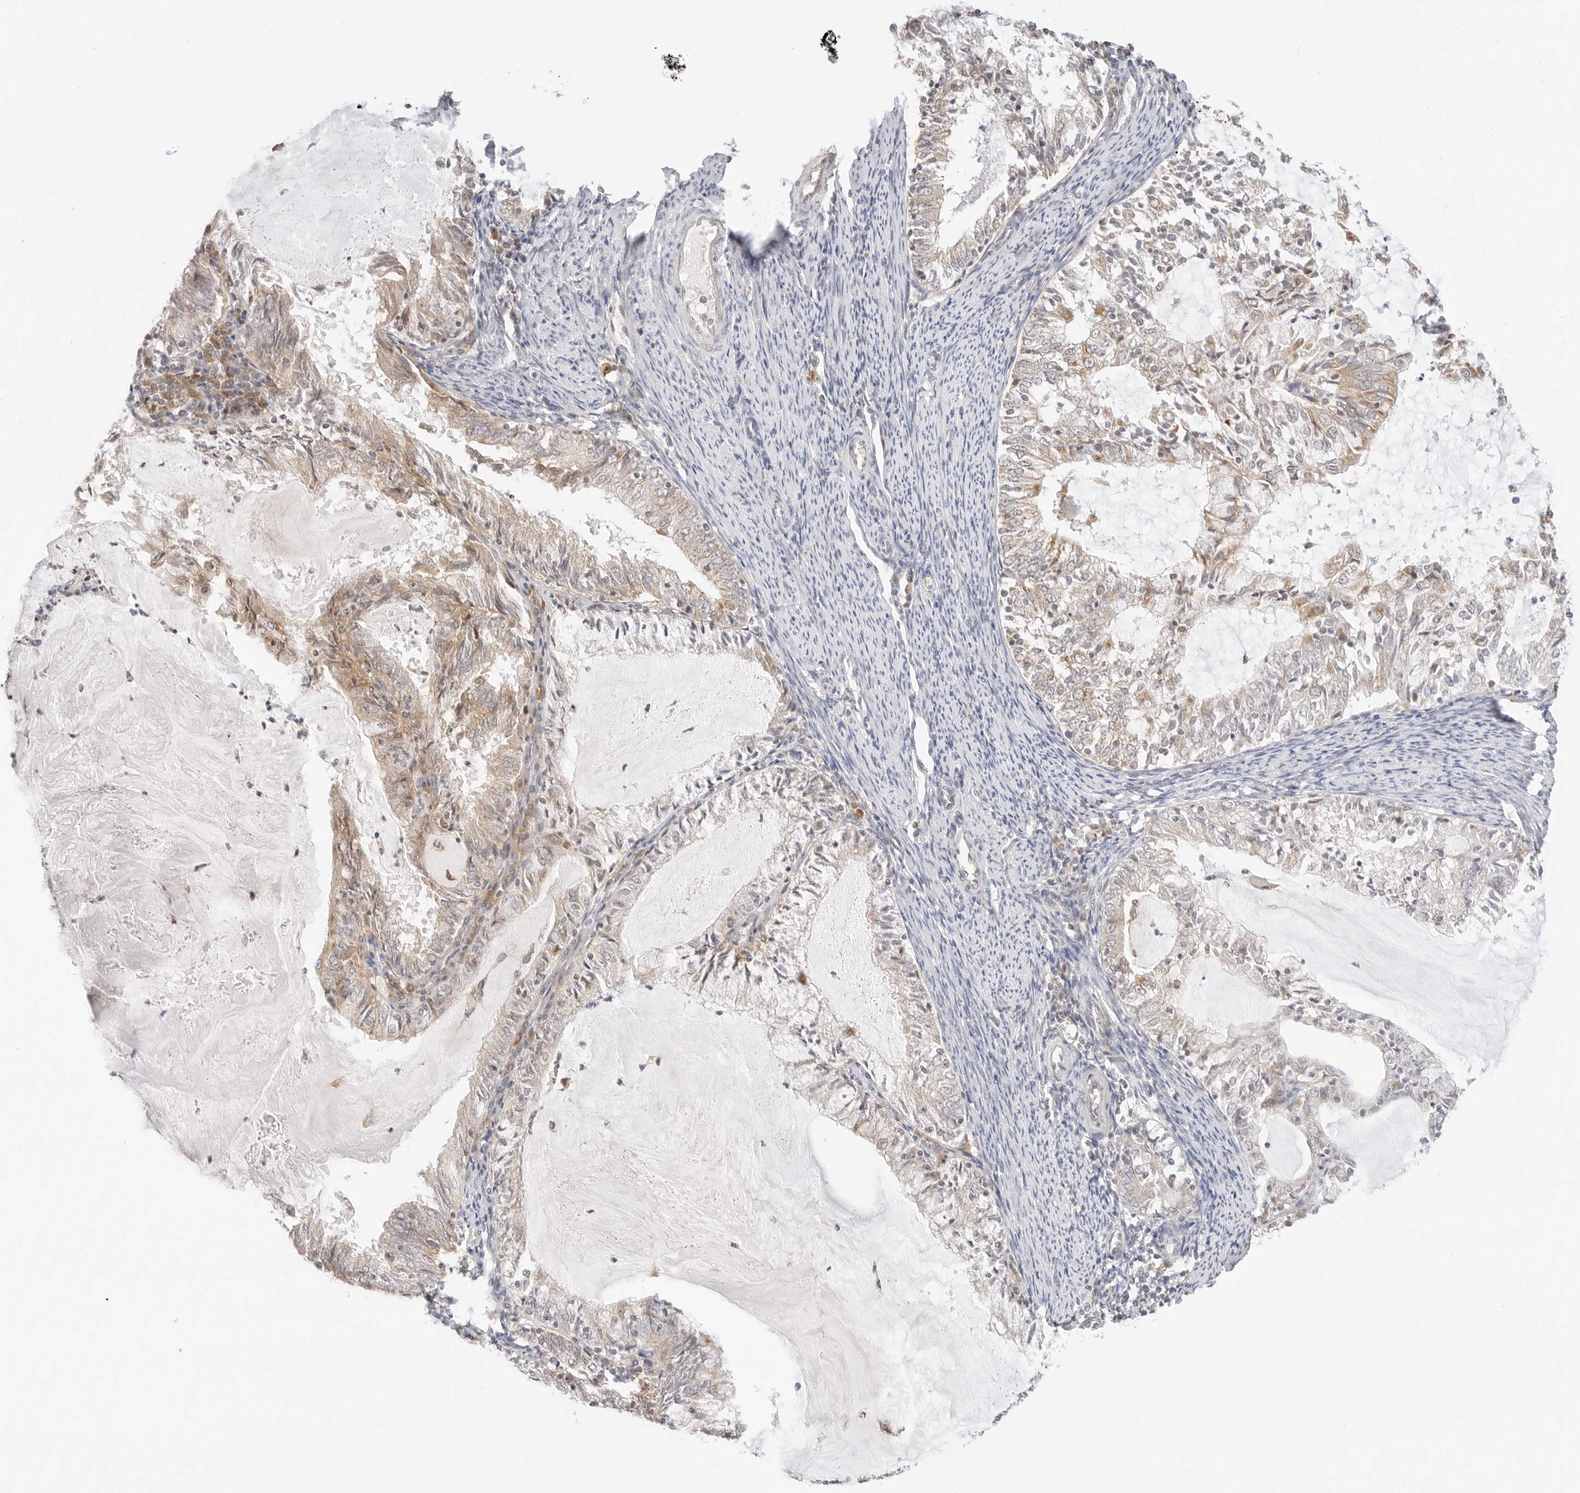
{"staining": {"intensity": "weak", "quantity": "25%-75%", "location": "cytoplasmic/membranous"}, "tissue": "endometrial cancer", "cell_type": "Tumor cells", "image_type": "cancer", "snomed": [{"axis": "morphology", "description": "Adenocarcinoma, NOS"}, {"axis": "topography", "description": "Endometrium"}], "caption": "Immunohistochemistry of endometrial adenocarcinoma reveals low levels of weak cytoplasmic/membranous expression in about 25%-75% of tumor cells. The protein is shown in brown color, while the nuclei are stained blue.", "gene": "ERO1B", "patient": {"sex": "female", "age": 57}}